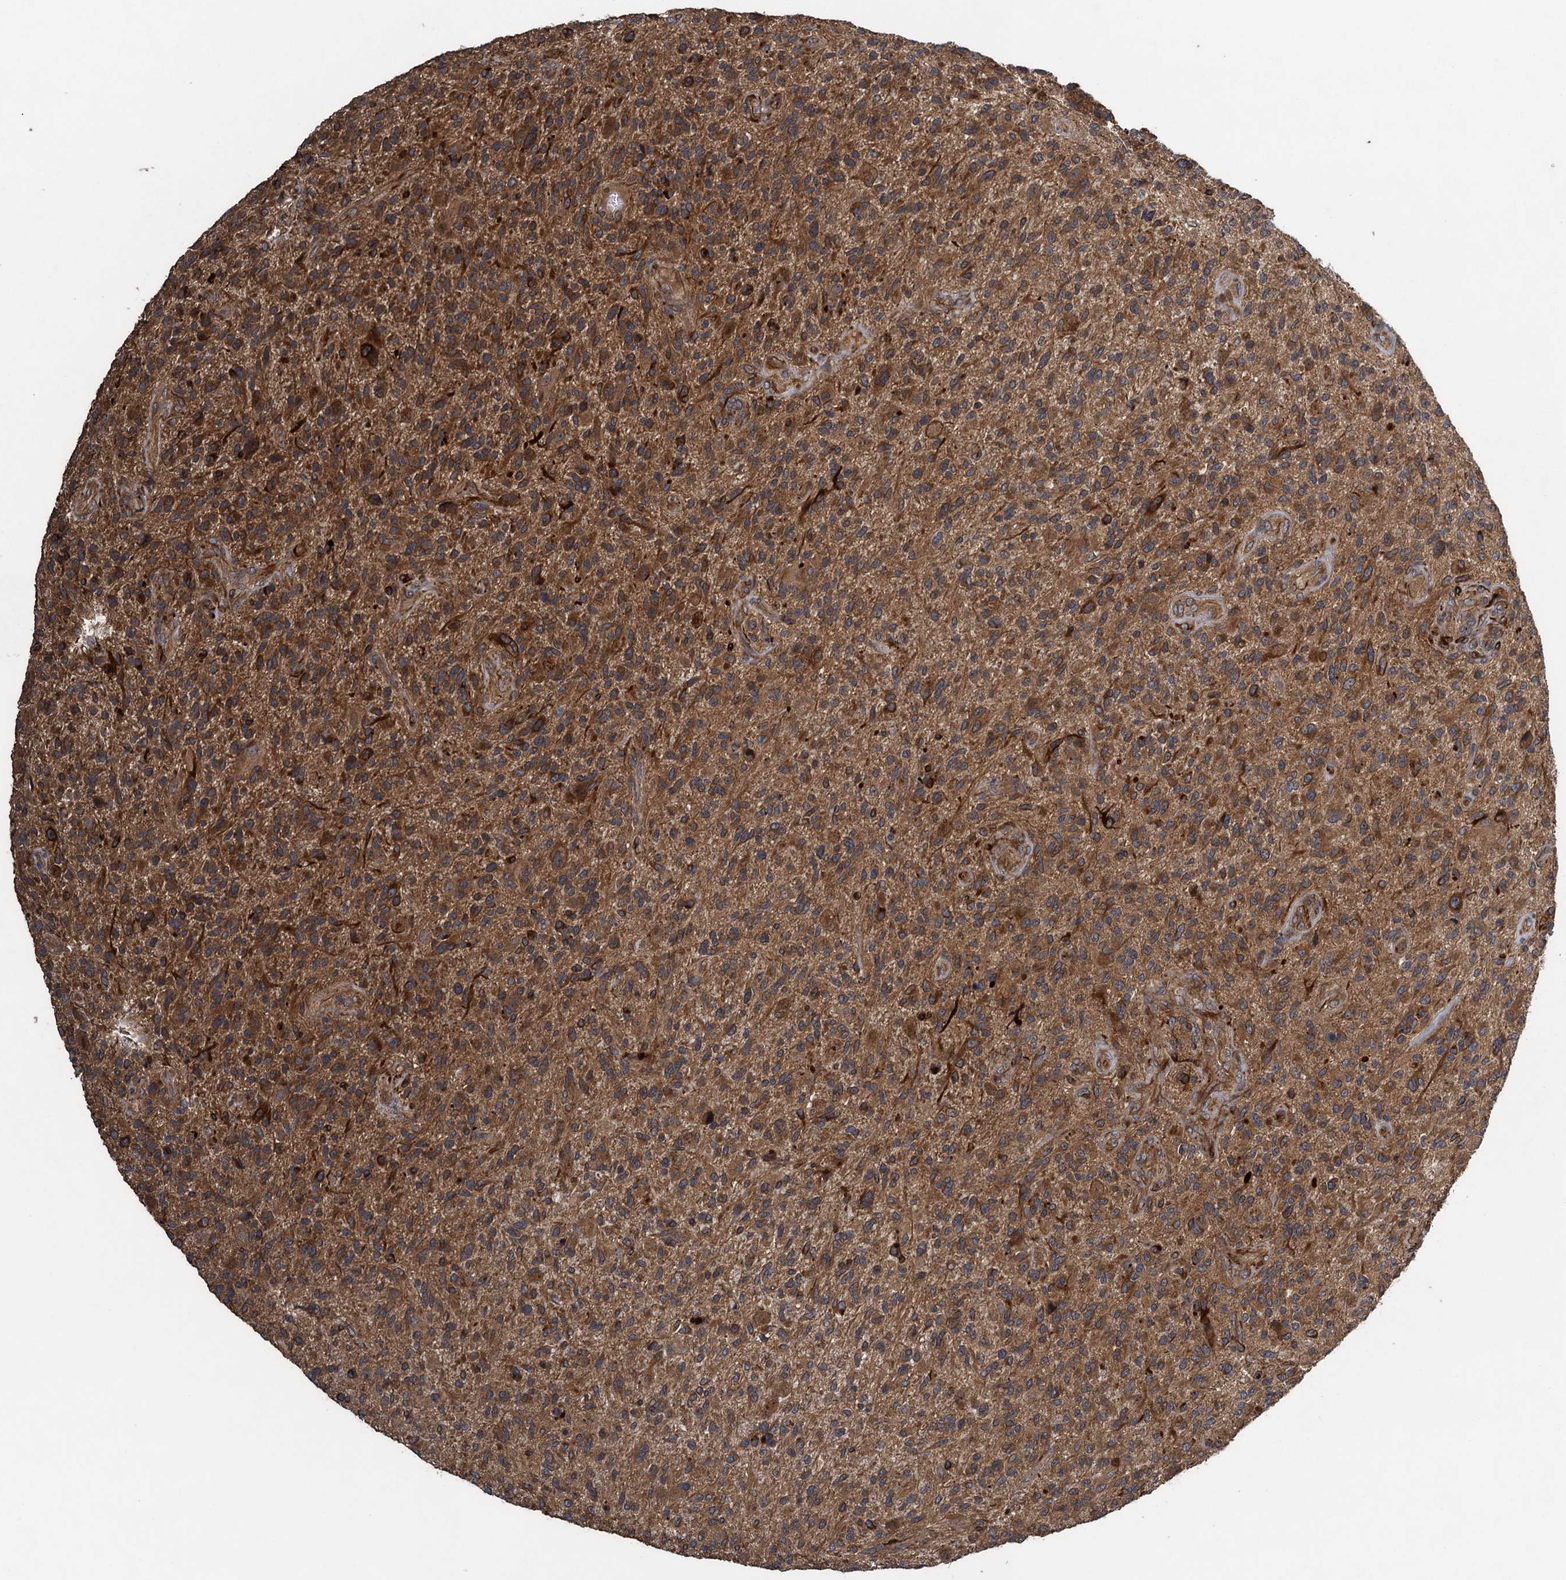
{"staining": {"intensity": "moderate", "quantity": "25%-75%", "location": "cytoplasmic/membranous"}, "tissue": "glioma", "cell_type": "Tumor cells", "image_type": "cancer", "snomed": [{"axis": "morphology", "description": "Glioma, malignant, High grade"}, {"axis": "topography", "description": "Brain"}], "caption": "IHC photomicrograph of glioma stained for a protein (brown), which demonstrates medium levels of moderate cytoplasmic/membranous positivity in approximately 25%-75% of tumor cells.", "gene": "CNTN5", "patient": {"sex": "male", "age": 47}}